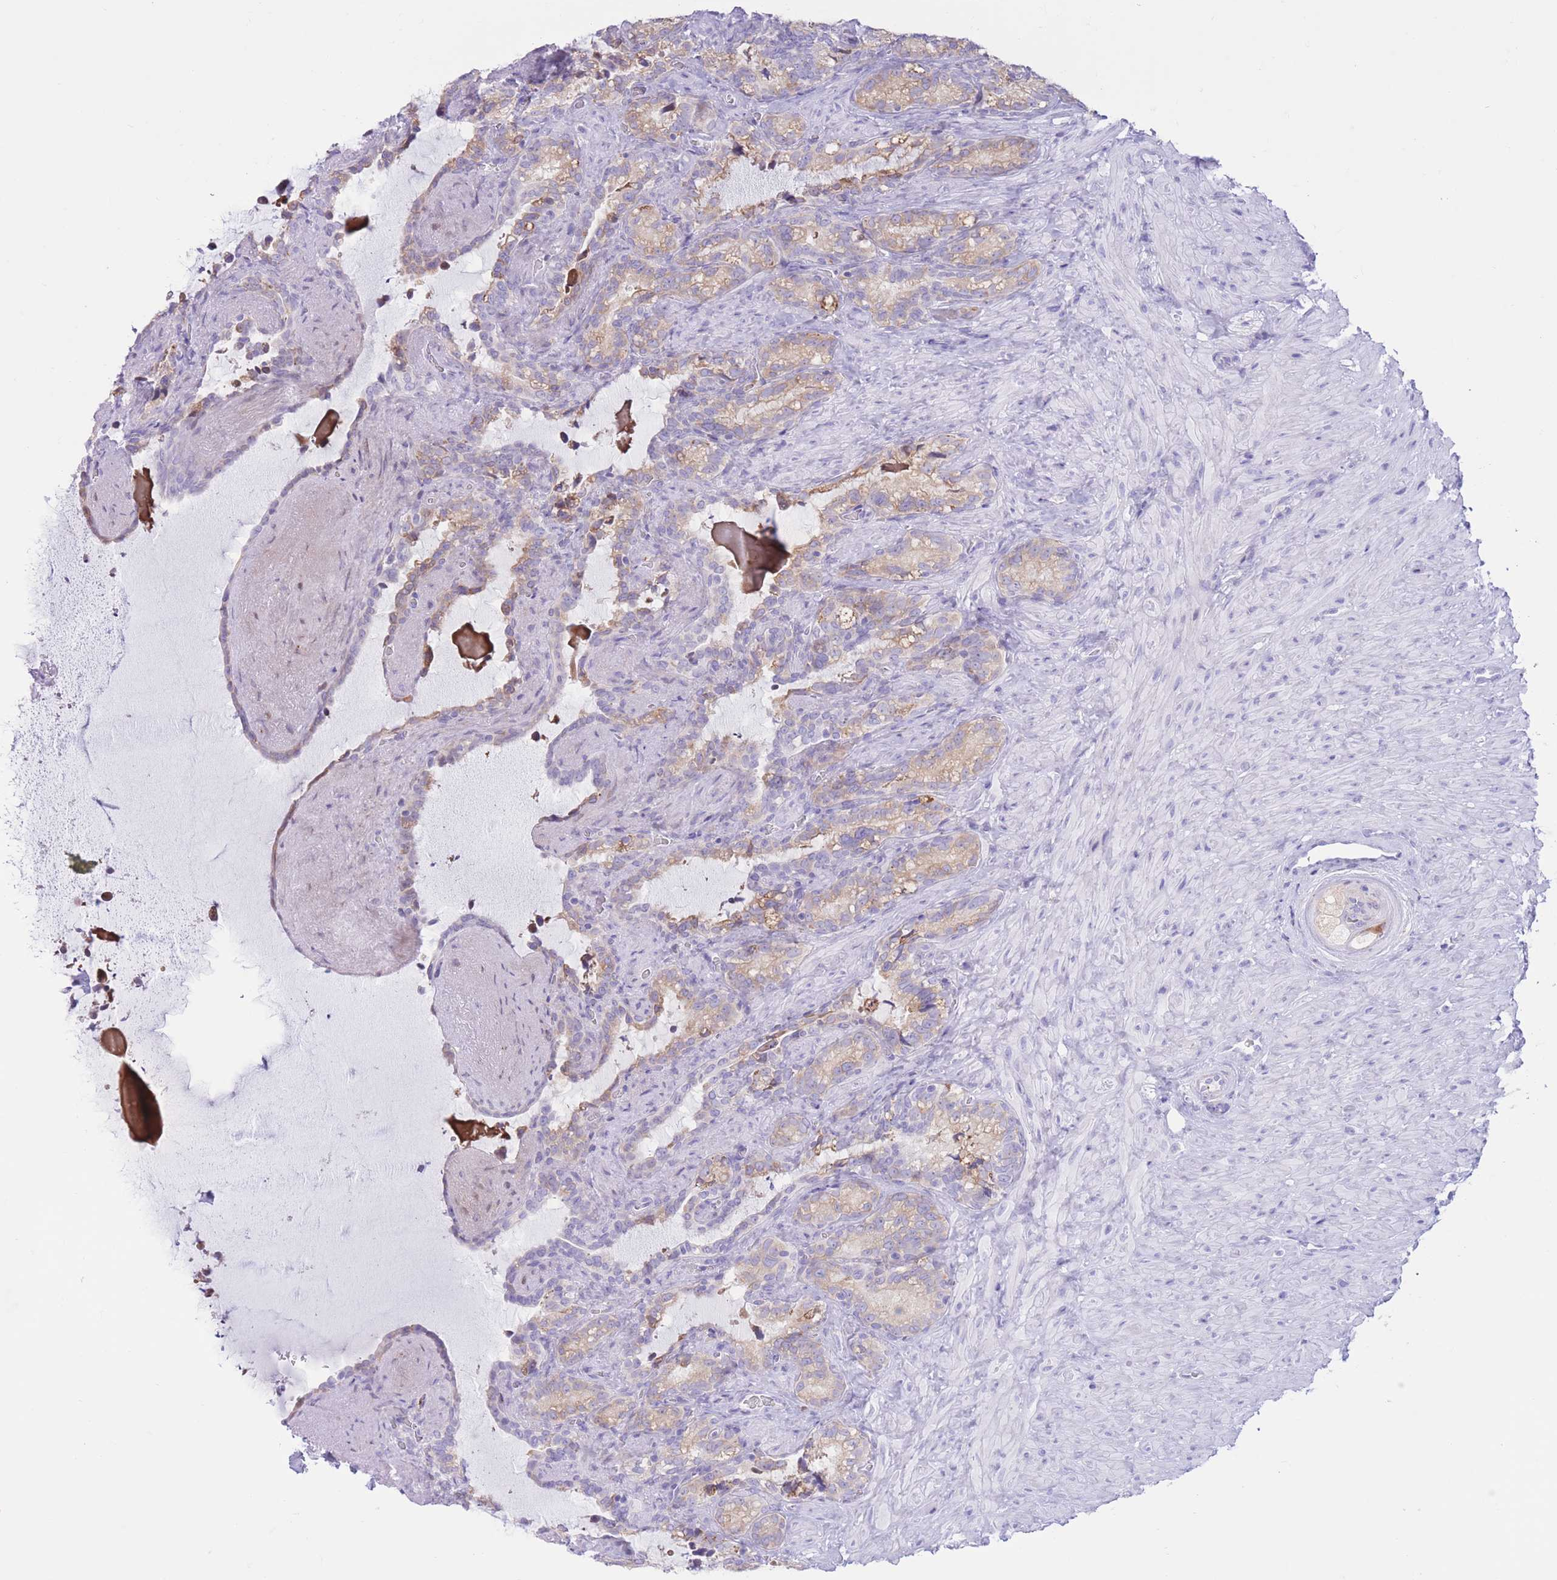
{"staining": {"intensity": "moderate", "quantity": "25%-75%", "location": "cytoplasmic/membranous"}, "tissue": "seminal vesicle", "cell_type": "Glandular cells", "image_type": "normal", "snomed": [{"axis": "morphology", "description": "Normal tissue, NOS"}, {"axis": "topography", "description": "Prostate"}, {"axis": "topography", "description": "Seminal veicle"}], "caption": "This micrograph displays normal seminal vesicle stained with immunohistochemistry (IHC) to label a protein in brown. The cytoplasmic/membranous of glandular cells show moderate positivity for the protein. Nuclei are counter-stained blue.", "gene": "MYDGF", "patient": {"sex": "male", "age": 58}}